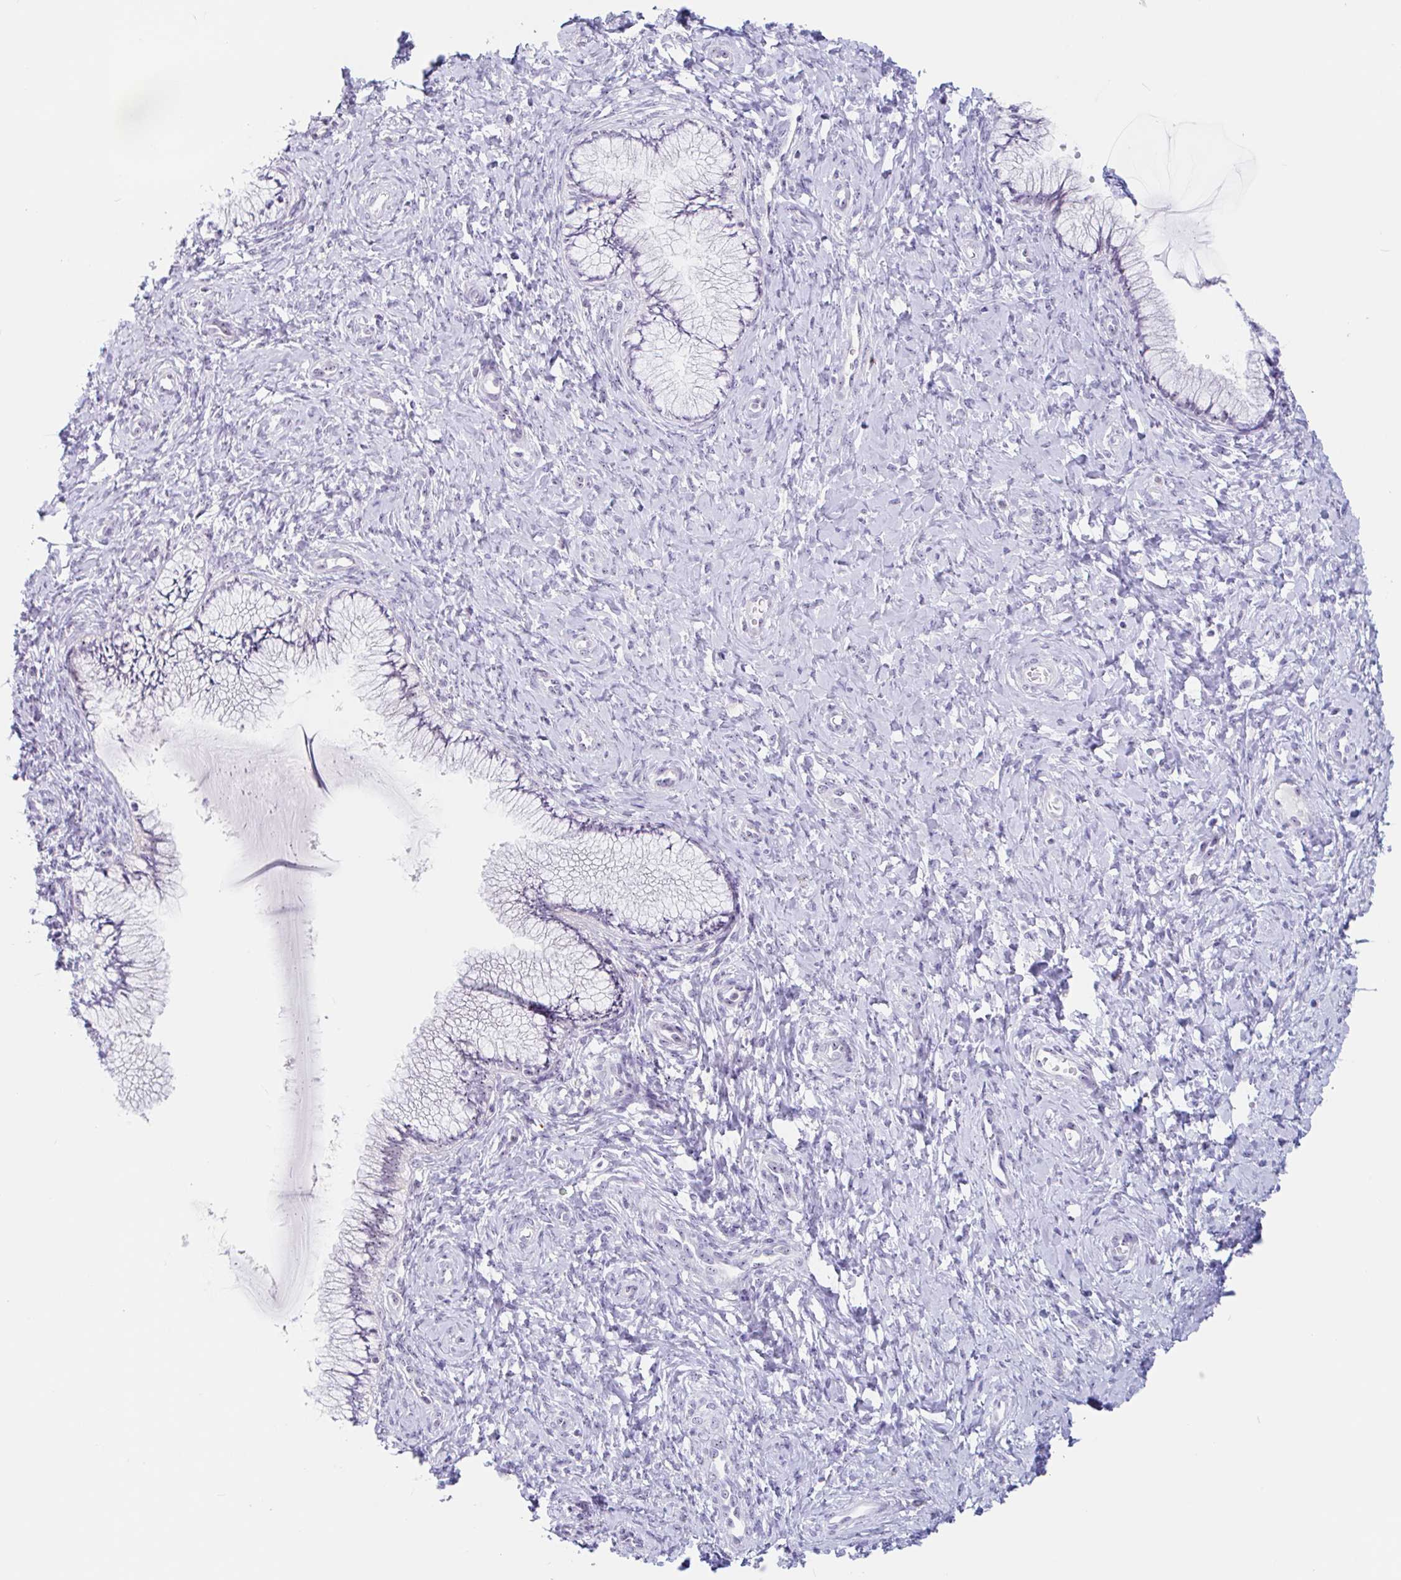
{"staining": {"intensity": "negative", "quantity": "none", "location": "none"}, "tissue": "cervix", "cell_type": "Glandular cells", "image_type": "normal", "snomed": [{"axis": "morphology", "description": "Normal tissue, NOS"}, {"axis": "topography", "description": "Cervix"}], "caption": "Glandular cells show no significant protein positivity in normal cervix.", "gene": "LENG9", "patient": {"sex": "female", "age": 37}}